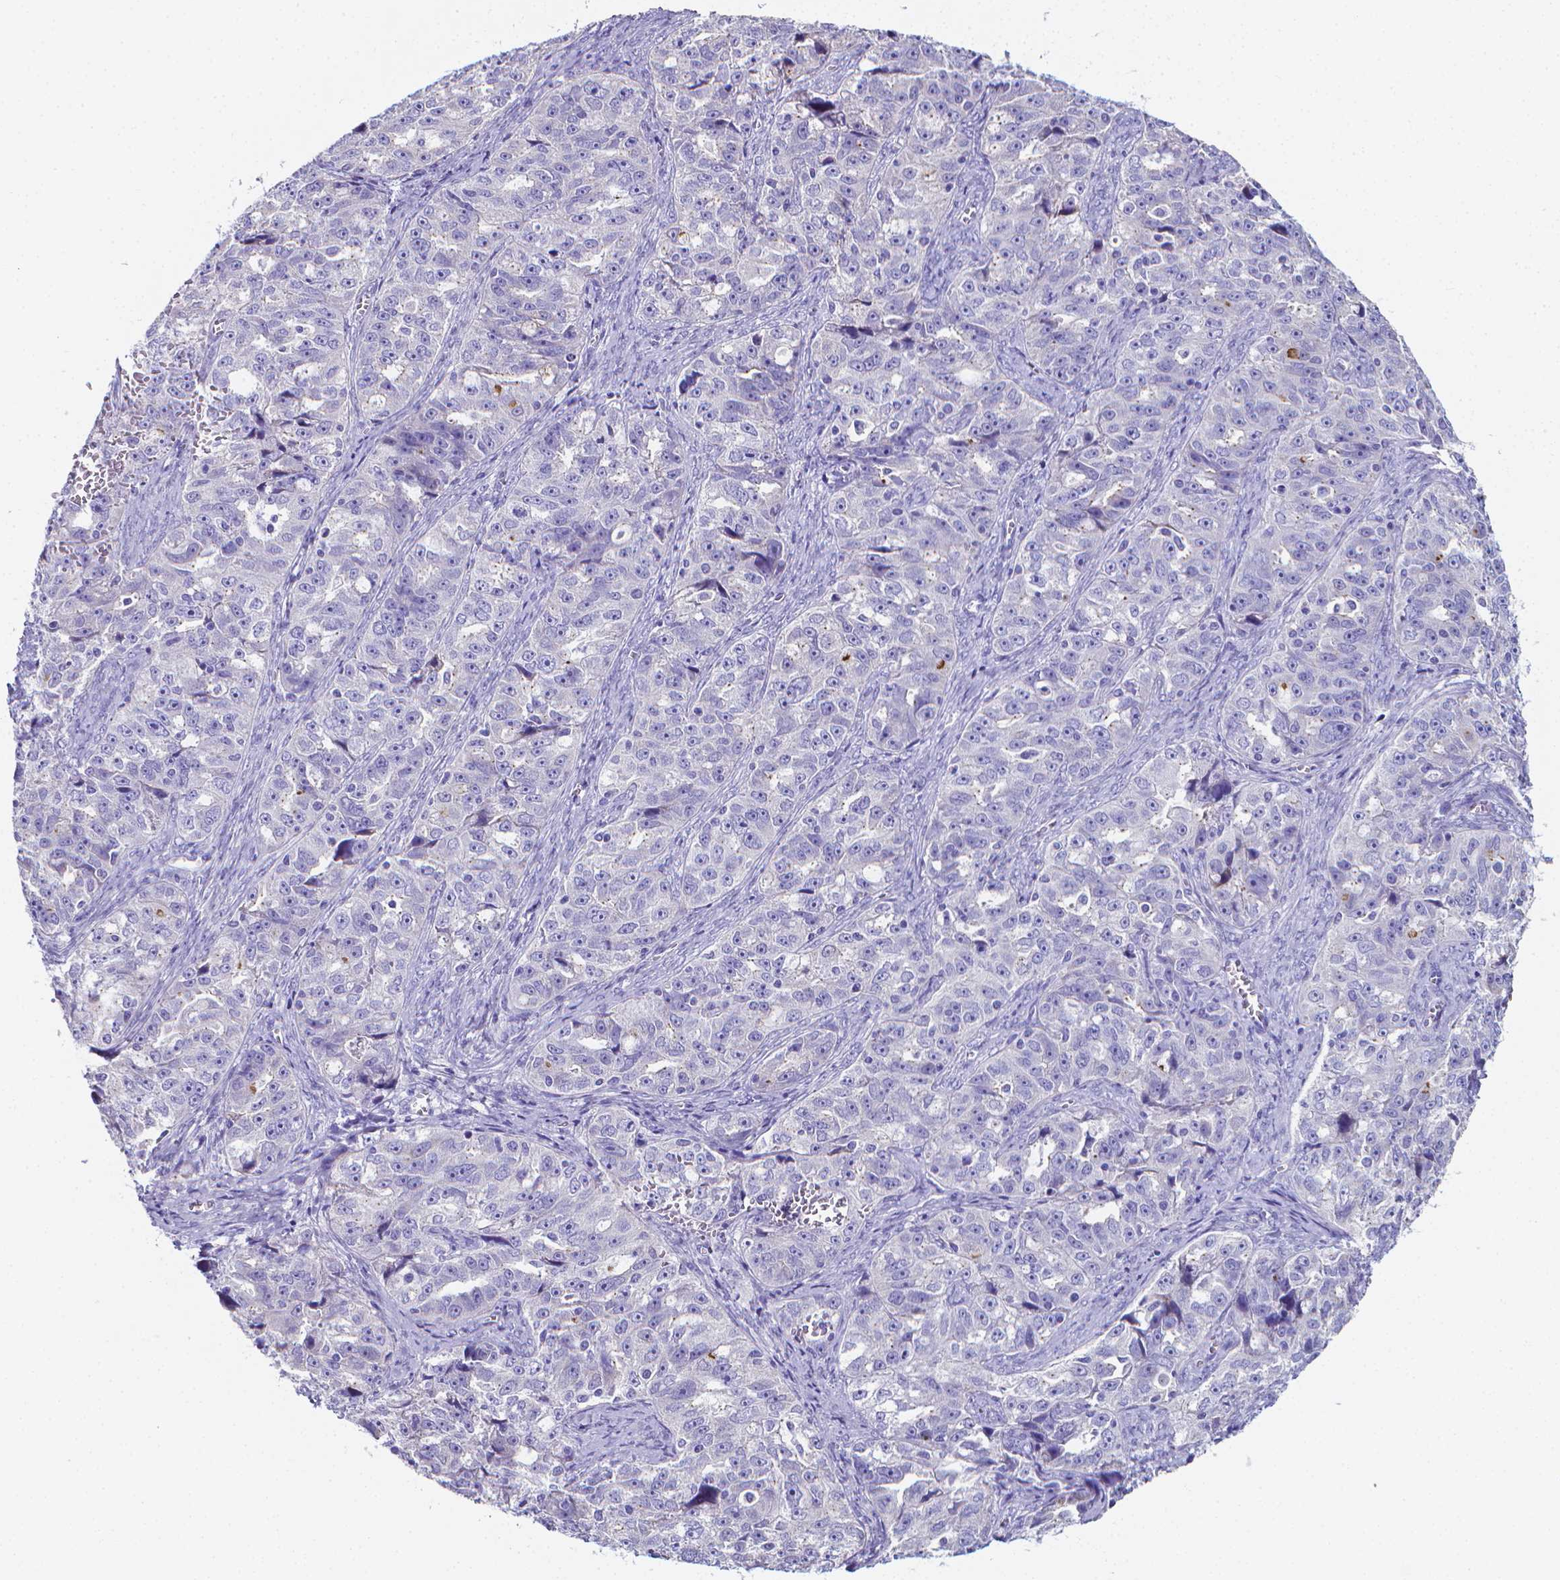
{"staining": {"intensity": "negative", "quantity": "none", "location": "none"}, "tissue": "ovarian cancer", "cell_type": "Tumor cells", "image_type": "cancer", "snomed": [{"axis": "morphology", "description": "Cystadenocarcinoma, serous, NOS"}, {"axis": "topography", "description": "Ovary"}], "caption": "Photomicrograph shows no protein expression in tumor cells of serous cystadenocarcinoma (ovarian) tissue.", "gene": "LRRC73", "patient": {"sex": "female", "age": 51}}